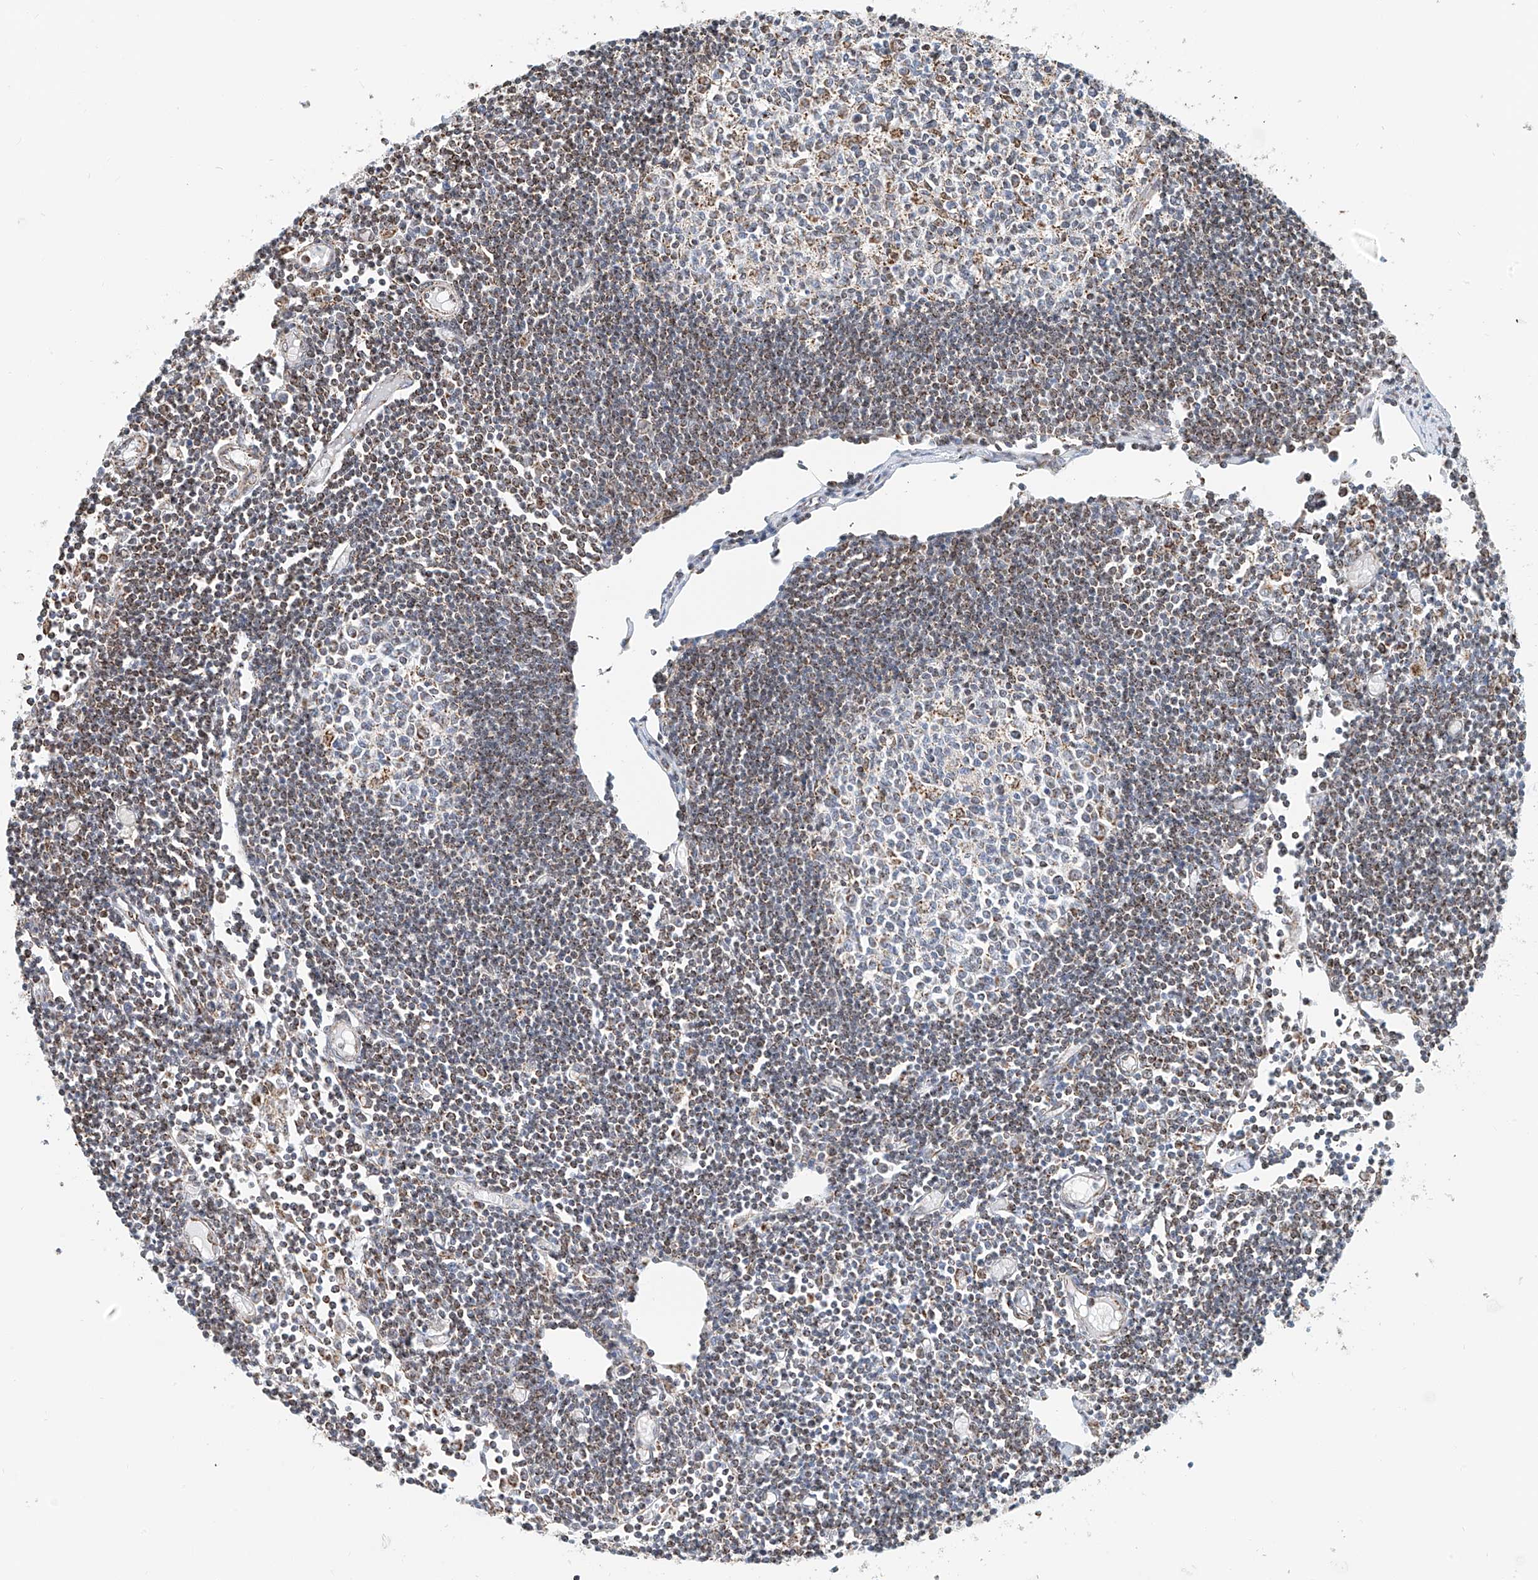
{"staining": {"intensity": "moderate", "quantity": "<25%", "location": "cytoplasmic/membranous"}, "tissue": "lymph node", "cell_type": "Germinal center cells", "image_type": "normal", "snomed": [{"axis": "morphology", "description": "Normal tissue, NOS"}, {"axis": "topography", "description": "Lymph node"}], "caption": "The micrograph displays immunohistochemical staining of benign lymph node. There is moderate cytoplasmic/membranous staining is present in about <25% of germinal center cells.", "gene": "PPA2", "patient": {"sex": "female", "age": 11}}